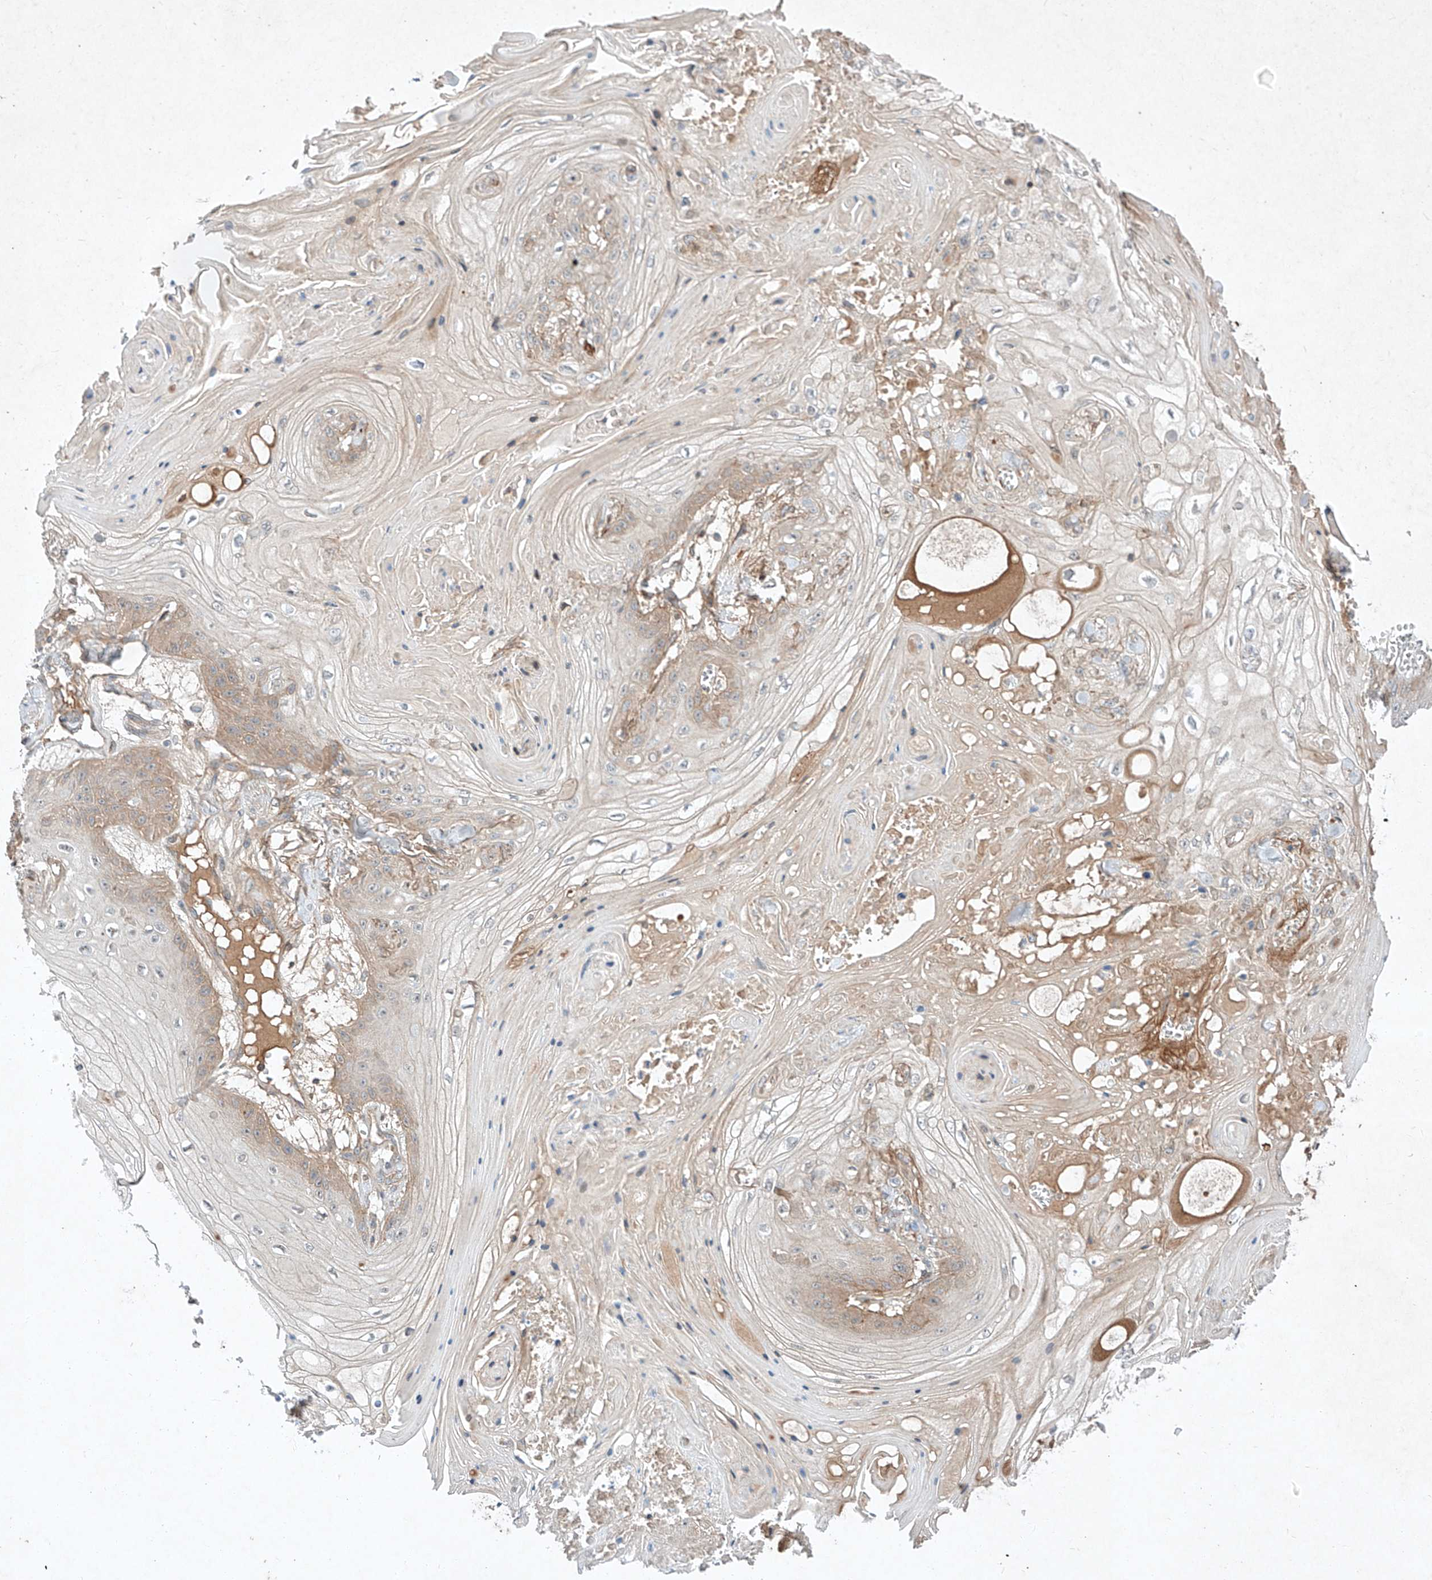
{"staining": {"intensity": "weak", "quantity": "<25%", "location": "cytoplasmic/membranous"}, "tissue": "skin cancer", "cell_type": "Tumor cells", "image_type": "cancer", "snomed": [{"axis": "morphology", "description": "Squamous cell carcinoma, NOS"}, {"axis": "topography", "description": "Skin"}], "caption": "Immunohistochemistry (IHC) of skin cancer shows no staining in tumor cells.", "gene": "ARHGAP33", "patient": {"sex": "male", "age": 74}}